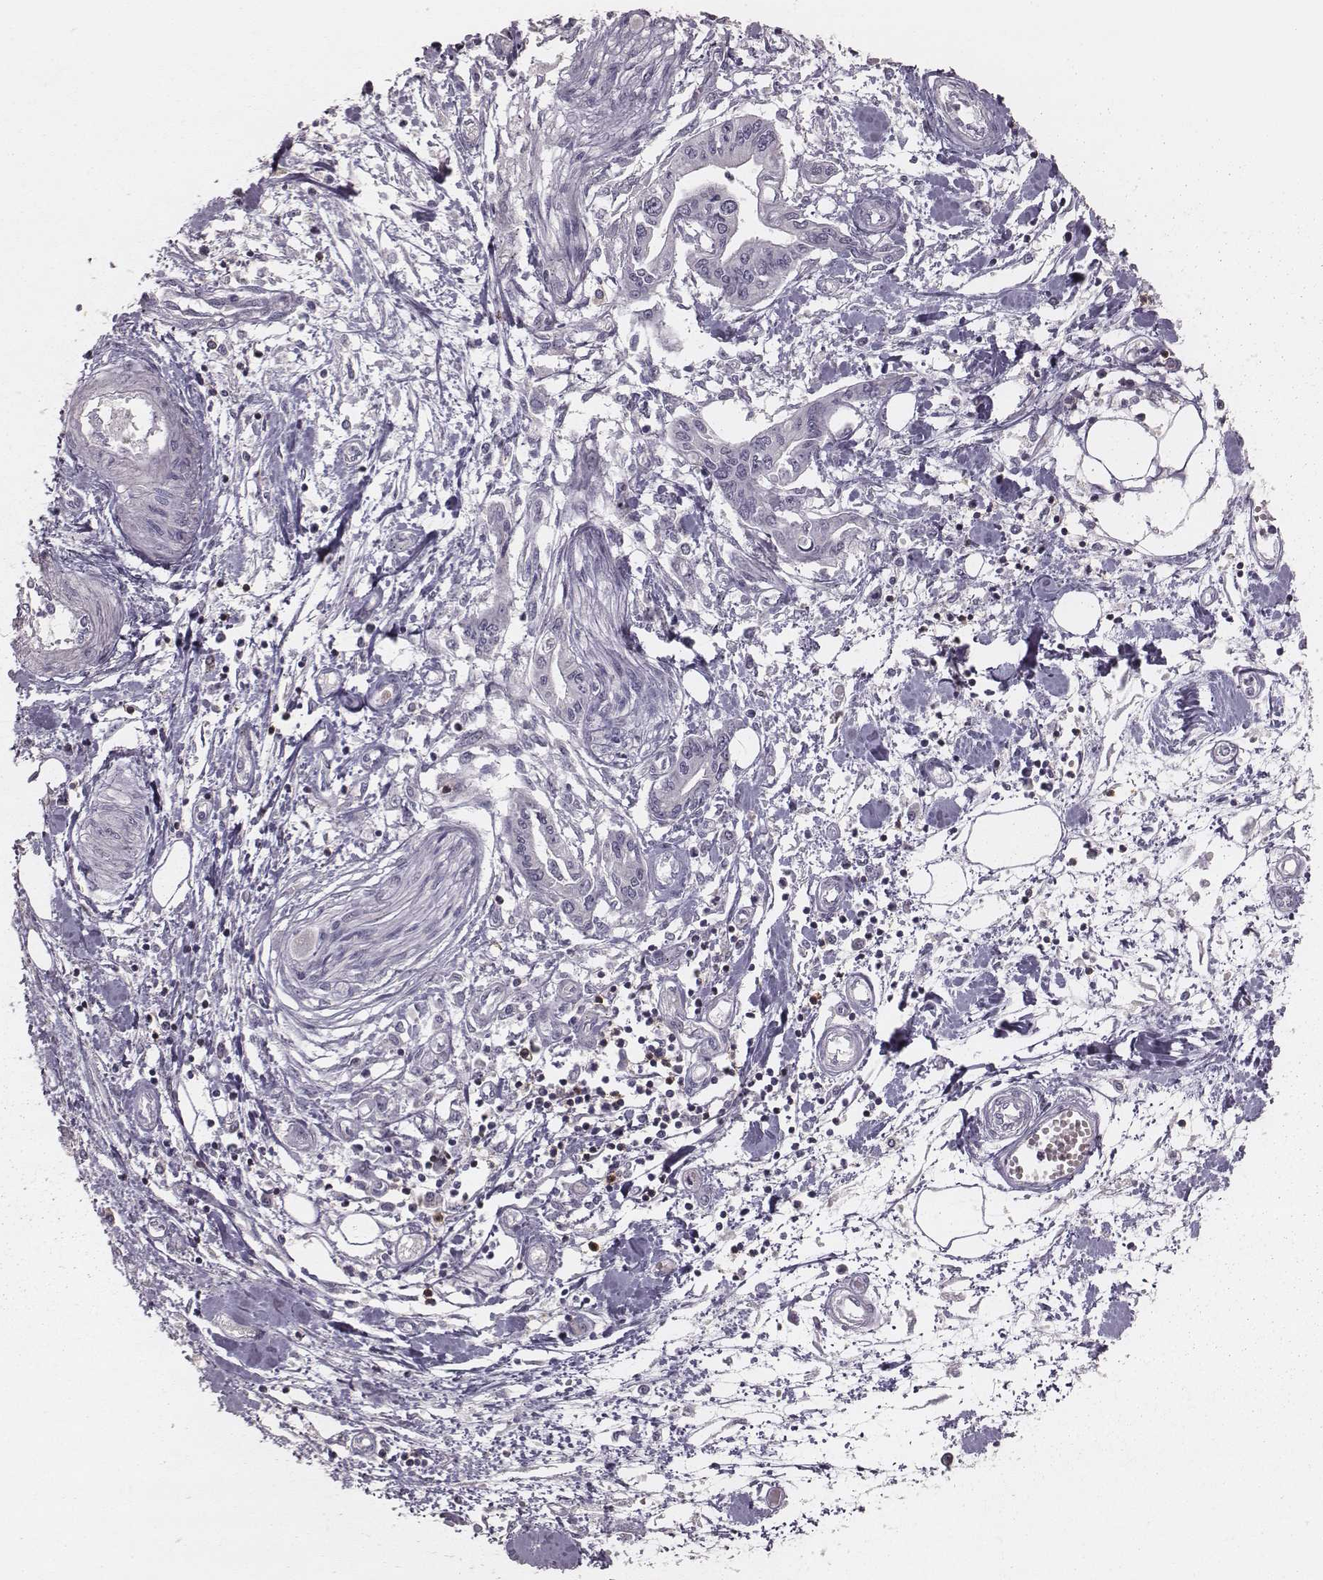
{"staining": {"intensity": "negative", "quantity": "none", "location": "none"}, "tissue": "pancreatic cancer", "cell_type": "Tumor cells", "image_type": "cancer", "snomed": [{"axis": "morphology", "description": "Adenocarcinoma, NOS"}, {"axis": "topography", "description": "Pancreas"}], "caption": "Tumor cells are negative for protein expression in human adenocarcinoma (pancreatic).", "gene": "PDCD1", "patient": {"sex": "male", "age": 60}}